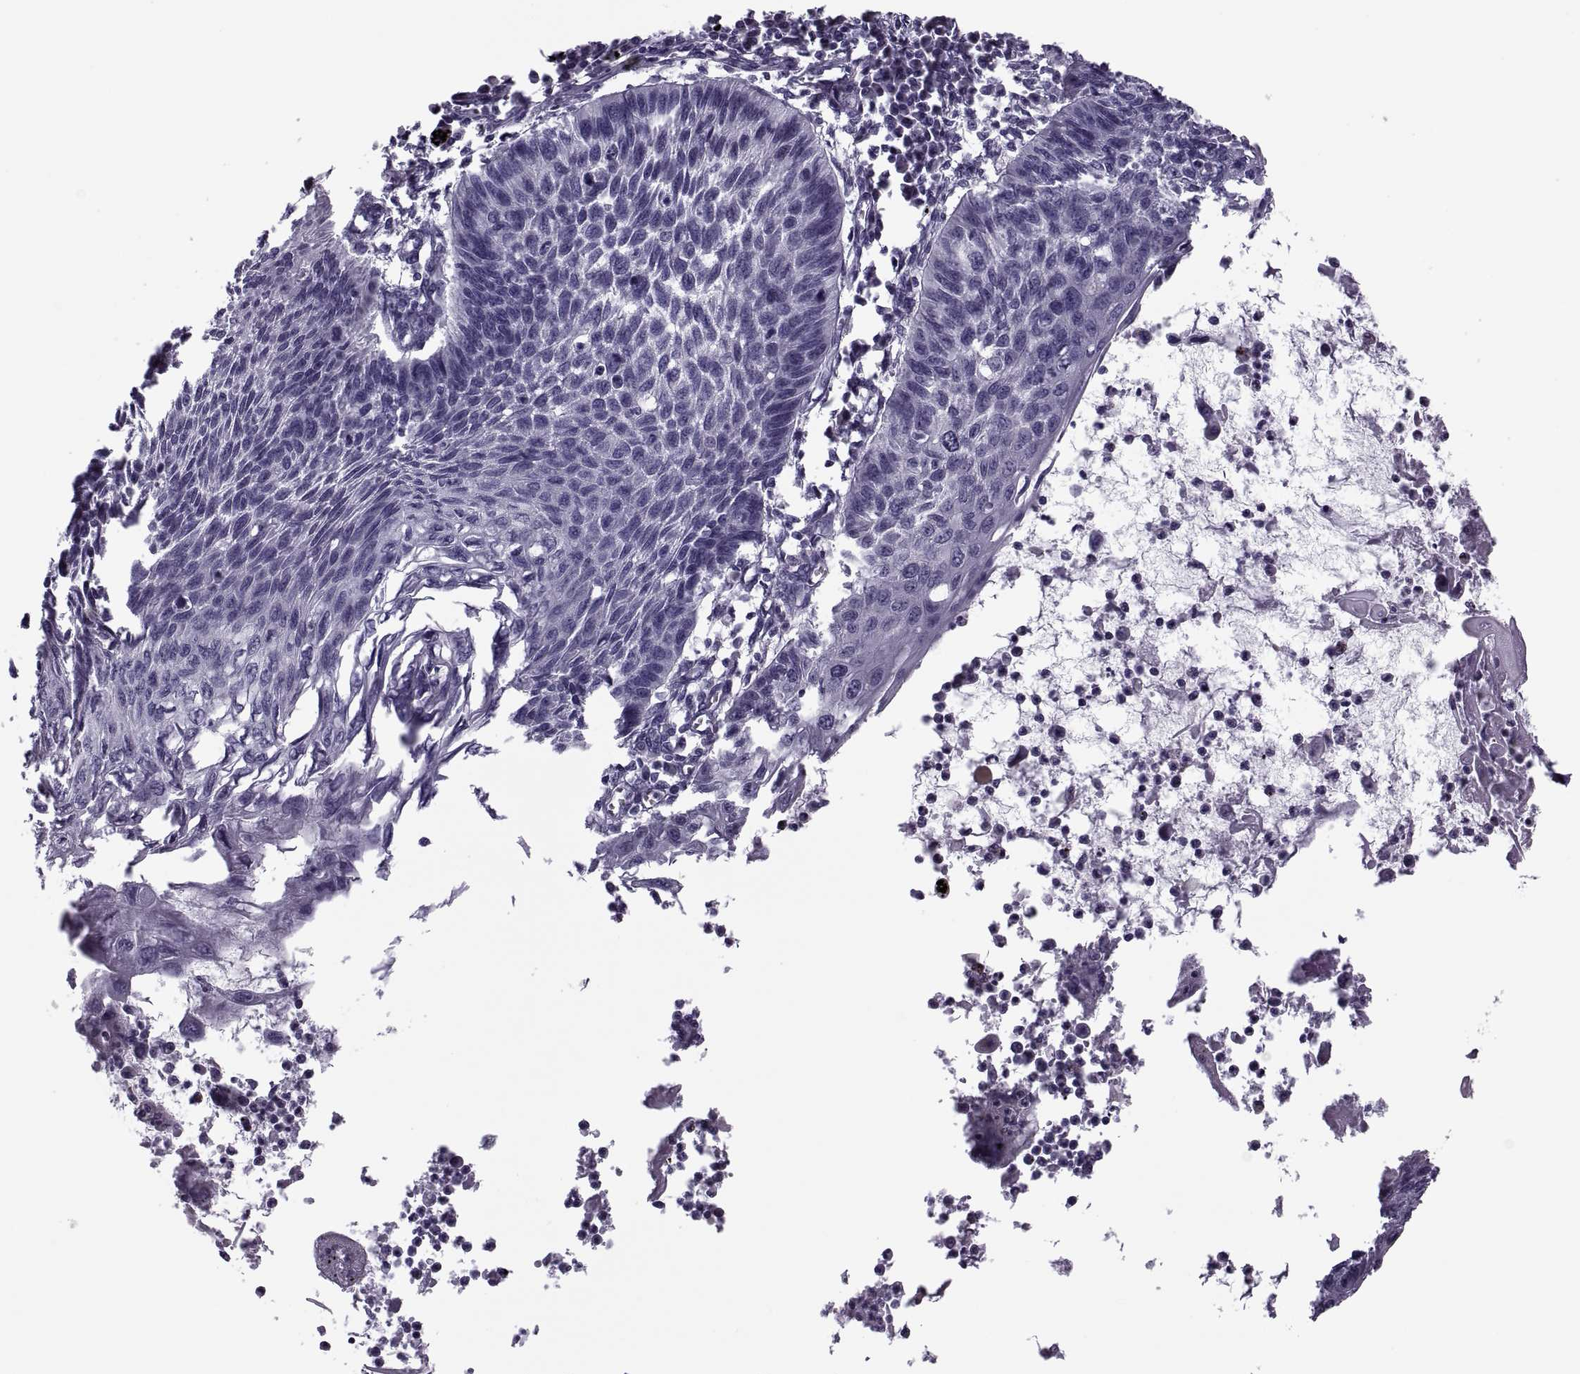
{"staining": {"intensity": "negative", "quantity": "none", "location": "none"}, "tissue": "lung cancer", "cell_type": "Tumor cells", "image_type": "cancer", "snomed": [{"axis": "morphology", "description": "Squamous cell carcinoma, NOS"}, {"axis": "topography", "description": "Lung"}], "caption": "Image shows no protein positivity in tumor cells of lung cancer tissue. (DAB IHC, high magnification).", "gene": "PRSS54", "patient": {"sex": "male", "age": 78}}